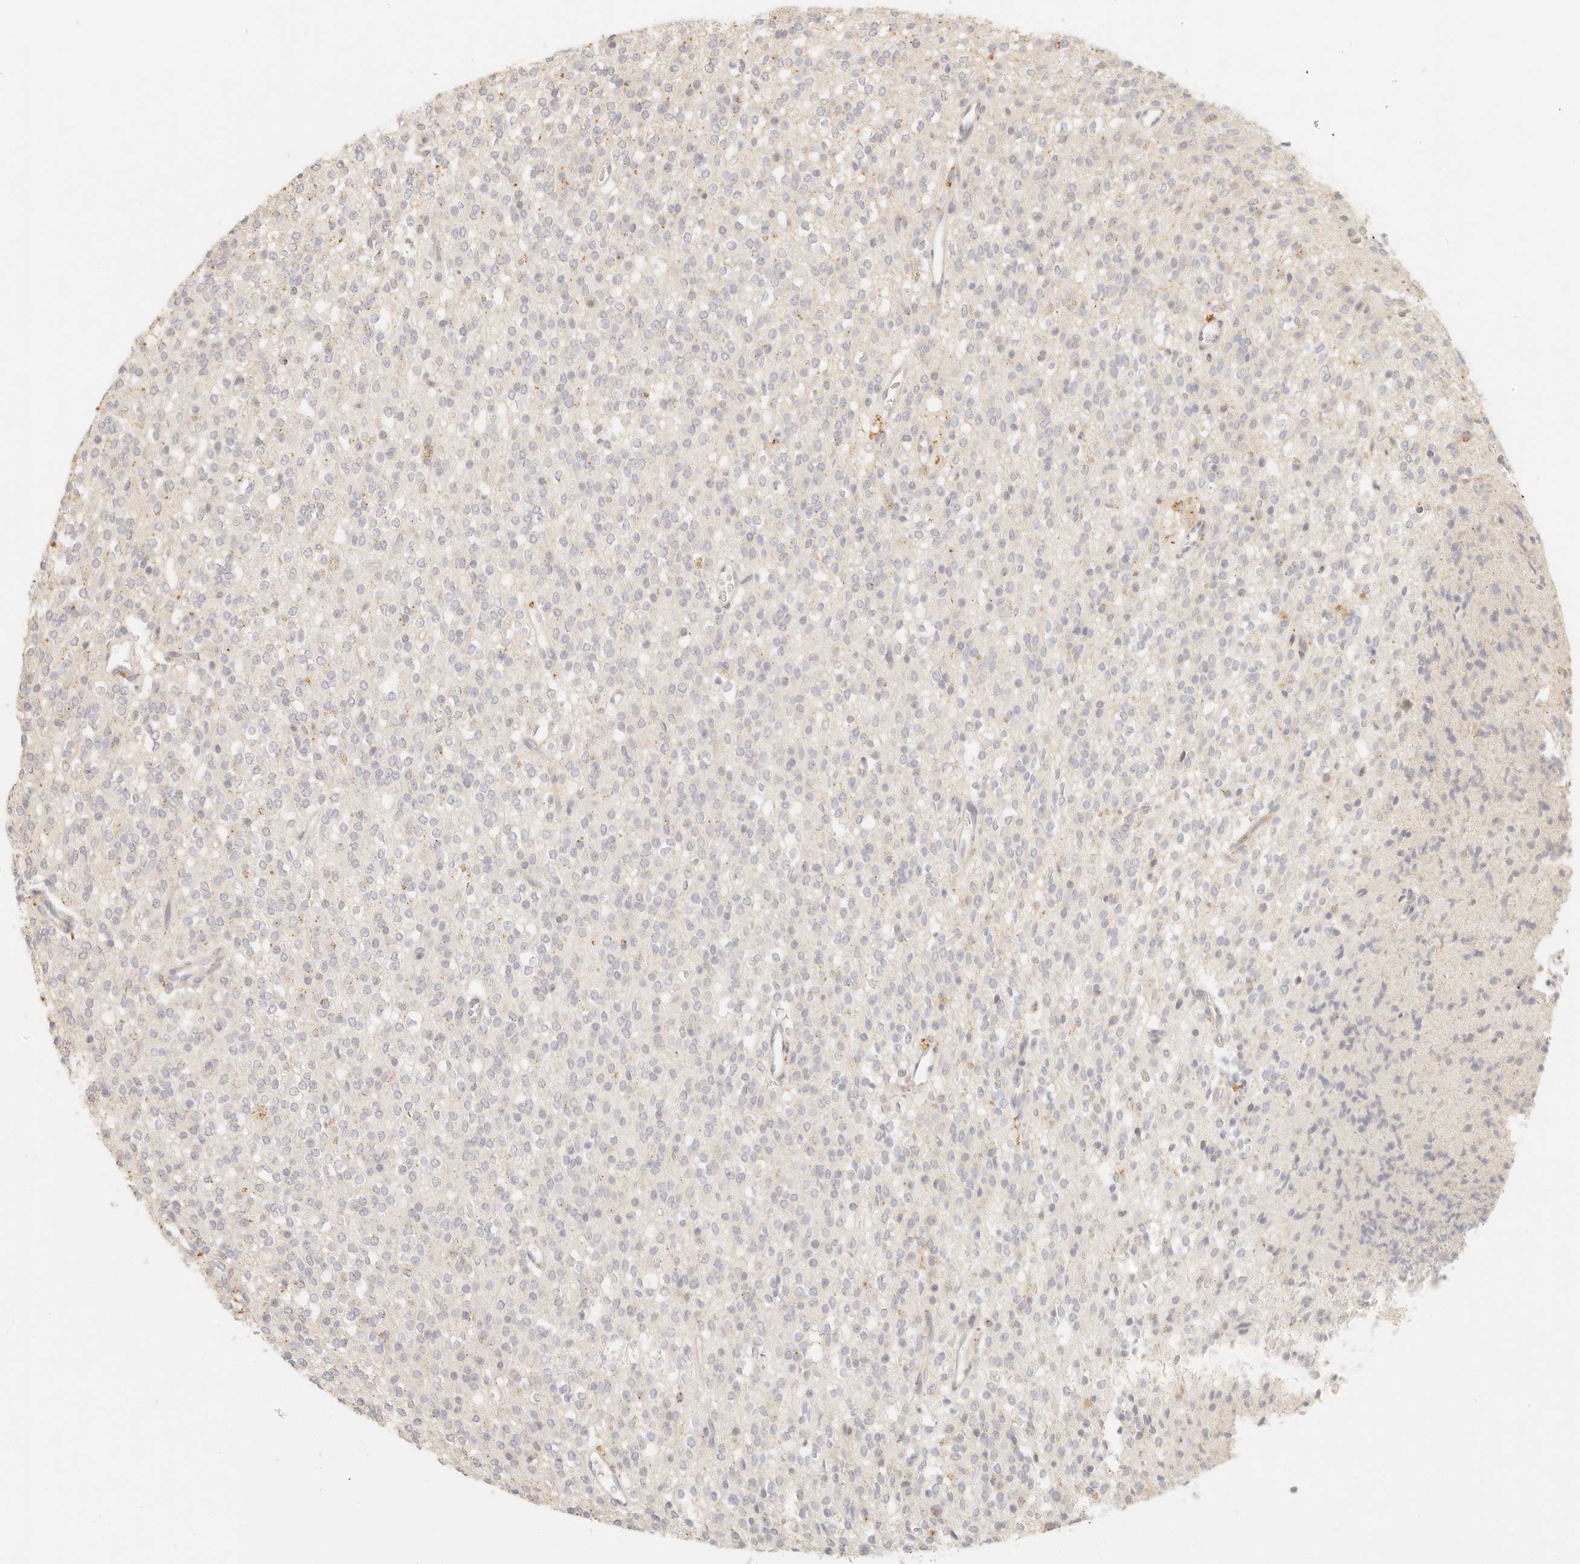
{"staining": {"intensity": "negative", "quantity": "none", "location": "none"}, "tissue": "glioma", "cell_type": "Tumor cells", "image_type": "cancer", "snomed": [{"axis": "morphology", "description": "Glioma, malignant, High grade"}, {"axis": "topography", "description": "Brain"}], "caption": "High power microscopy photomicrograph of an immunohistochemistry (IHC) histopathology image of glioma, revealing no significant expression in tumor cells.", "gene": "CNMD", "patient": {"sex": "male", "age": 34}}